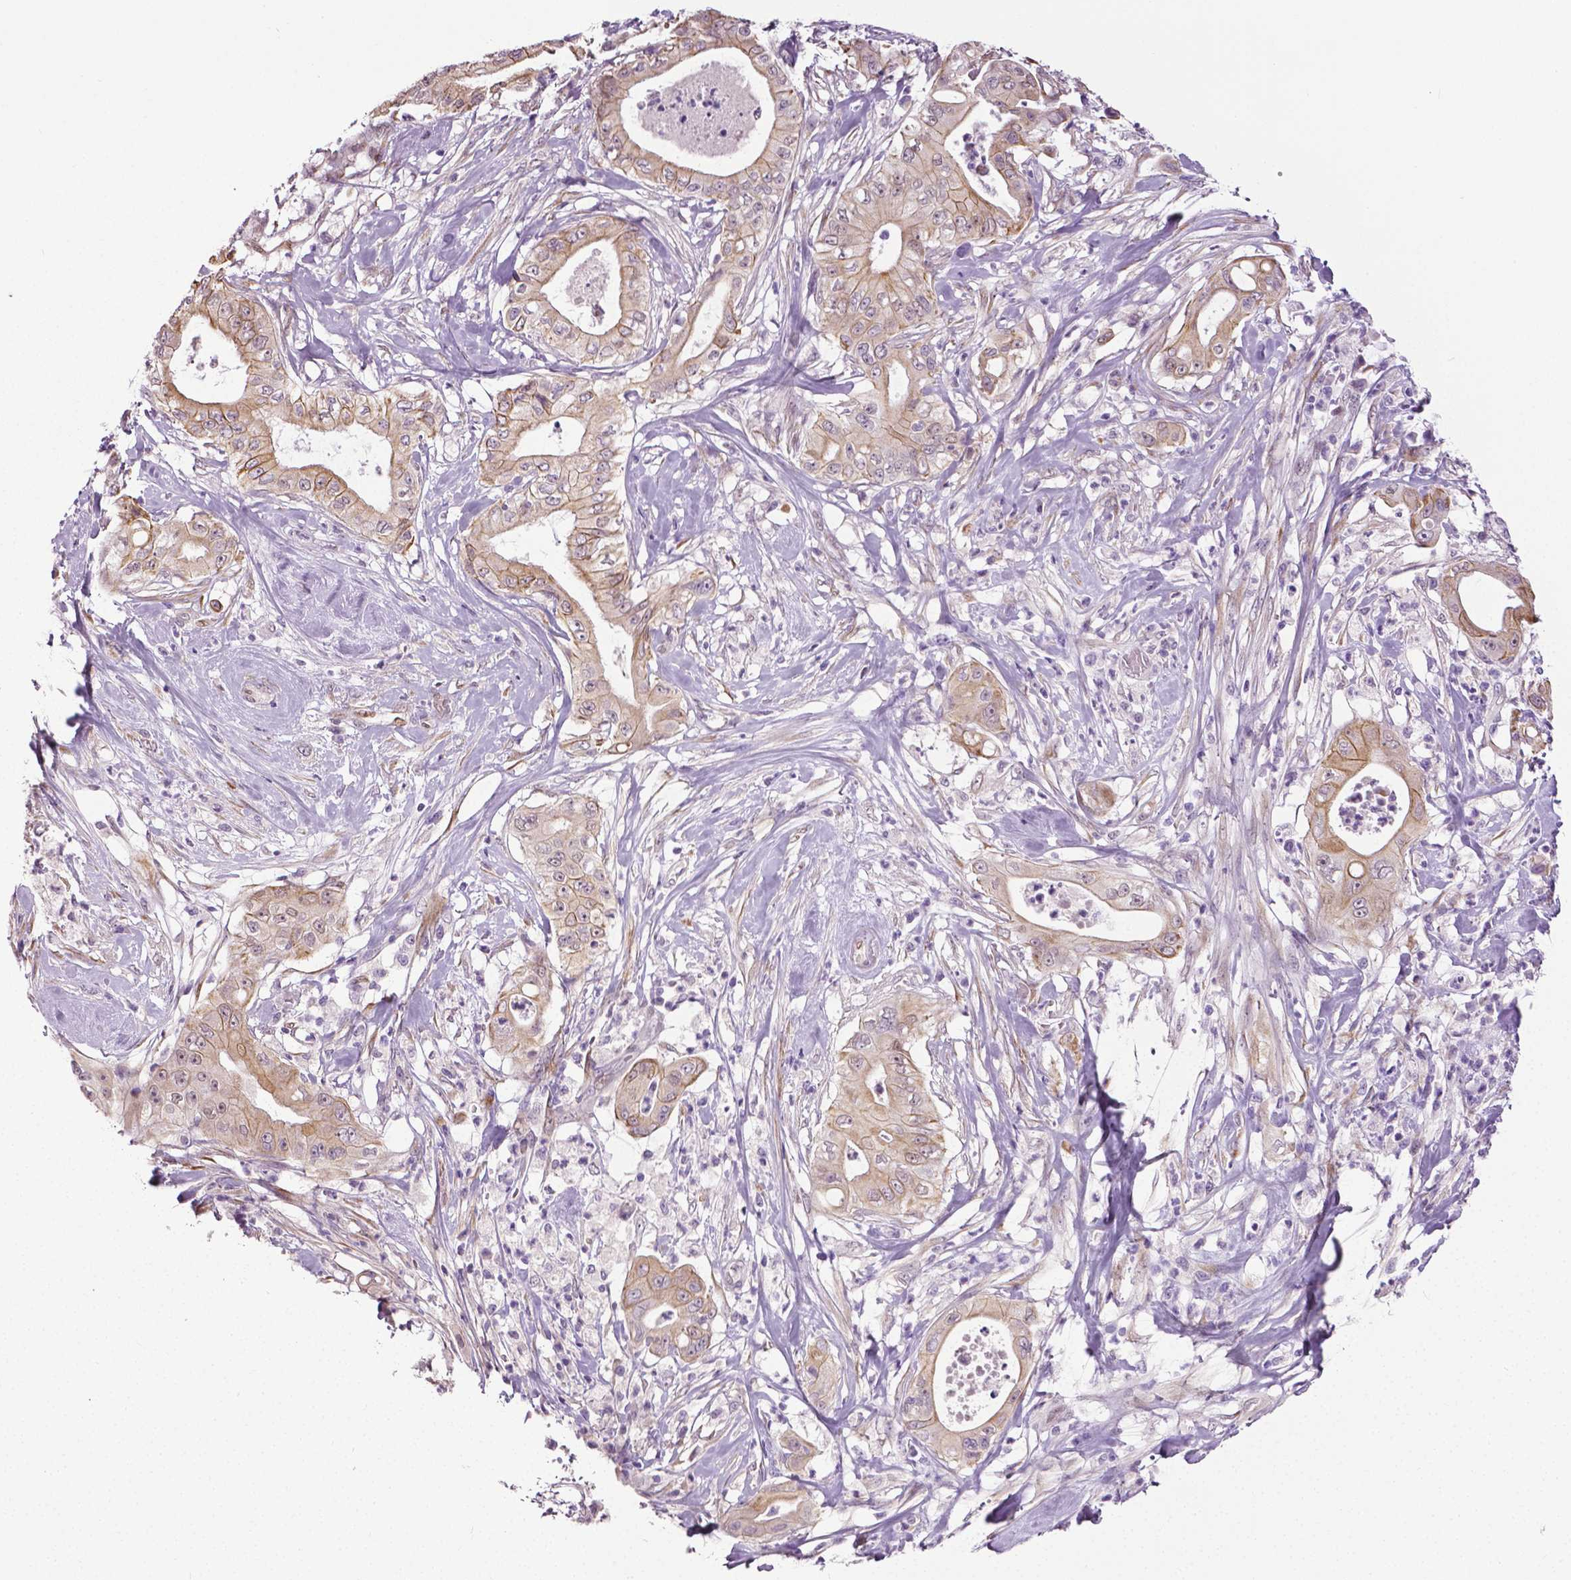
{"staining": {"intensity": "weak", "quantity": ">75%", "location": "cytoplasmic/membranous,nuclear"}, "tissue": "pancreatic cancer", "cell_type": "Tumor cells", "image_type": "cancer", "snomed": [{"axis": "morphology", "description": "Adenocarcinoma, NOS"}, {"axis": "topography", "description": "Pancreas"}], "caption": "Adenocarcinoma (pancreatic) tissue demonstrates weak cytoplasmic/membranous and nuclear staining in approximately >75% of tumor cells", "gene": "PTGER3", "patient": {"sex": "male", "age": 71}}